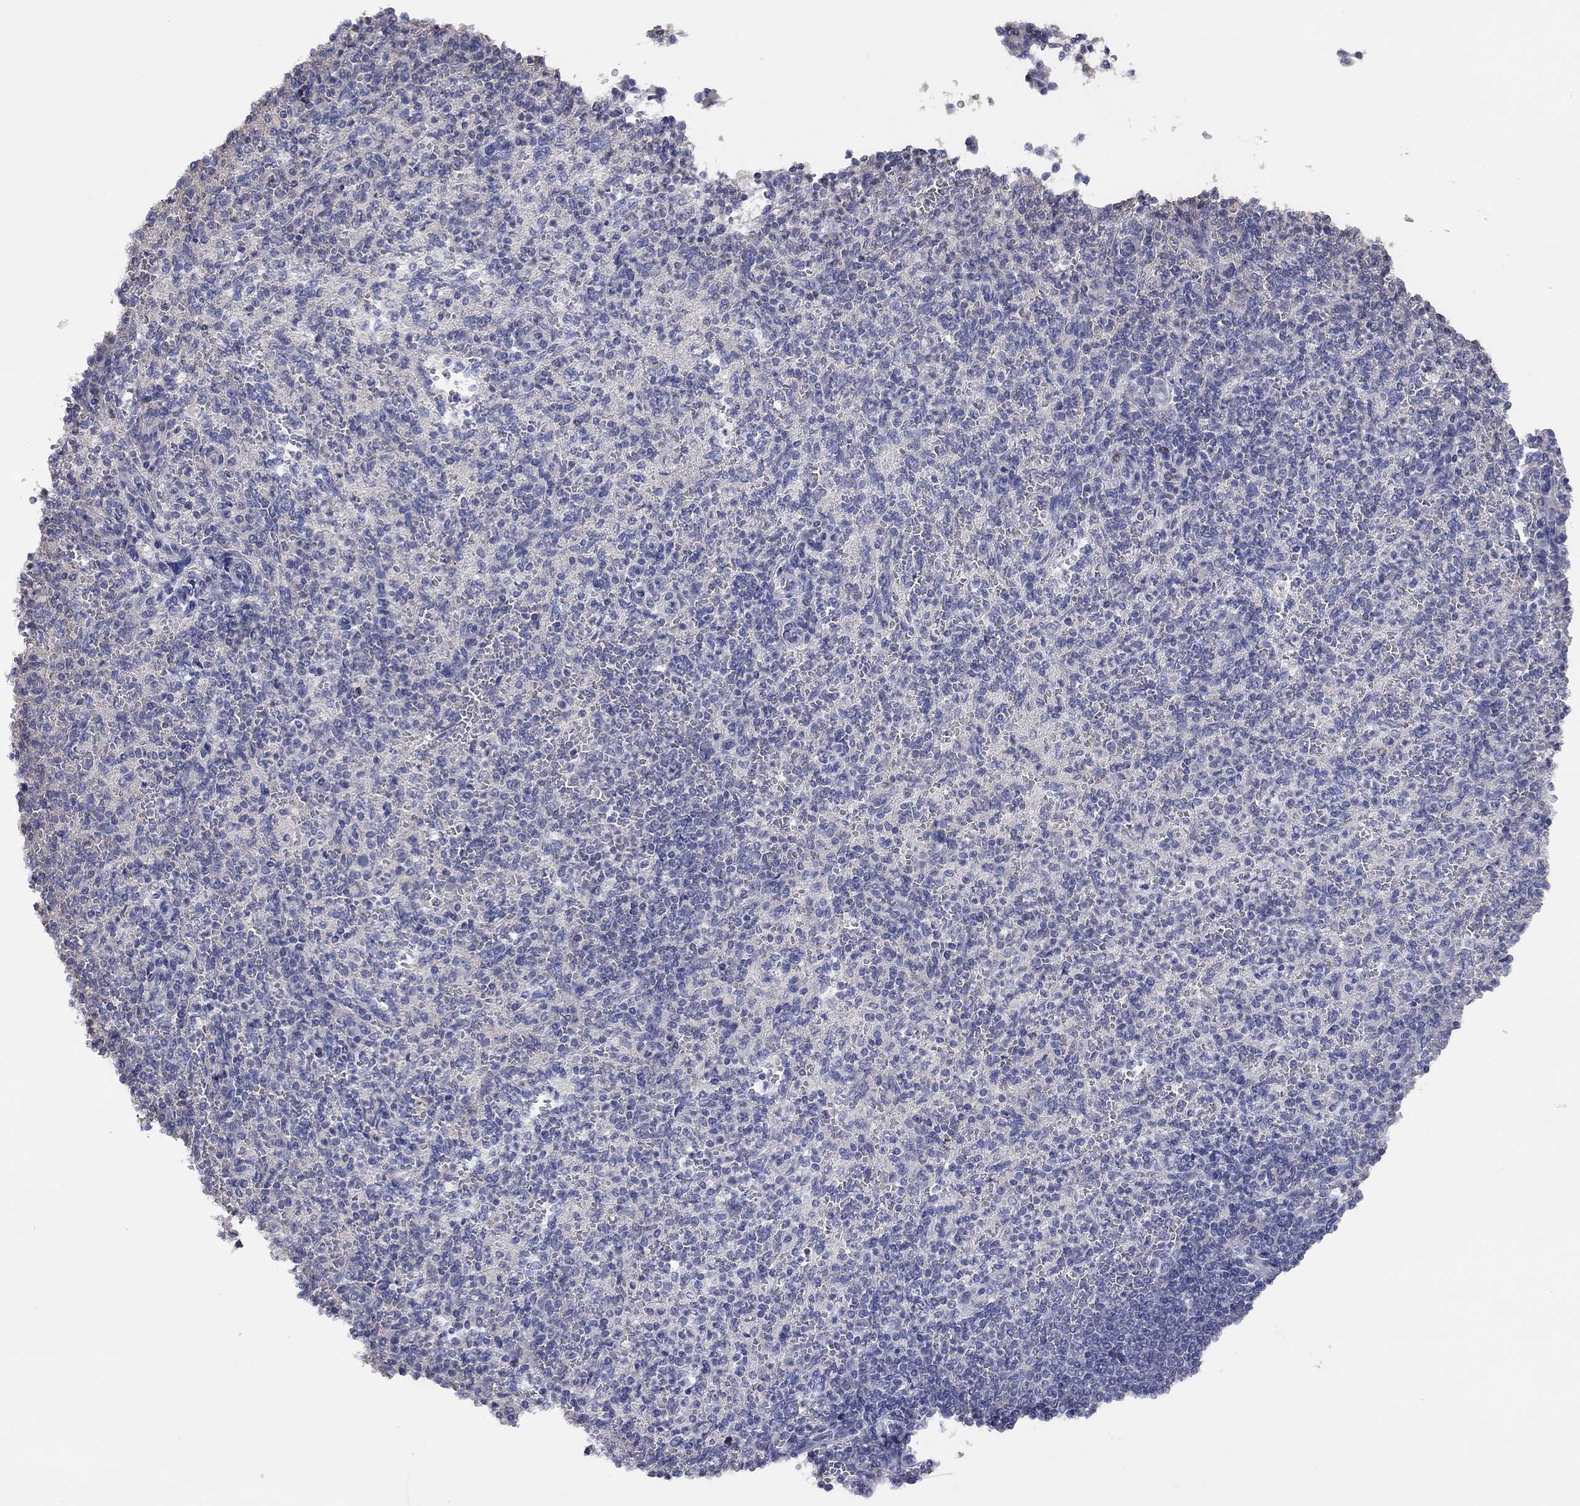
{"staining": {"intensity": "negative", "quantity": "none", "location": "none"}, "tissue": "spleen", "cell_type": "Cells in red pulp", "image_type": "normal", "snomed": [{"axis": "morphology", "description": "Normal tissue, NOS"}, {"axis": "topography", "description": "Spleen"}], "caption": "An image of spleen stained for a protein reveals no brown staining in cells in red pulp.", "gene": "ACTL7B", "patient": {"sex": "female", "age": 74}}